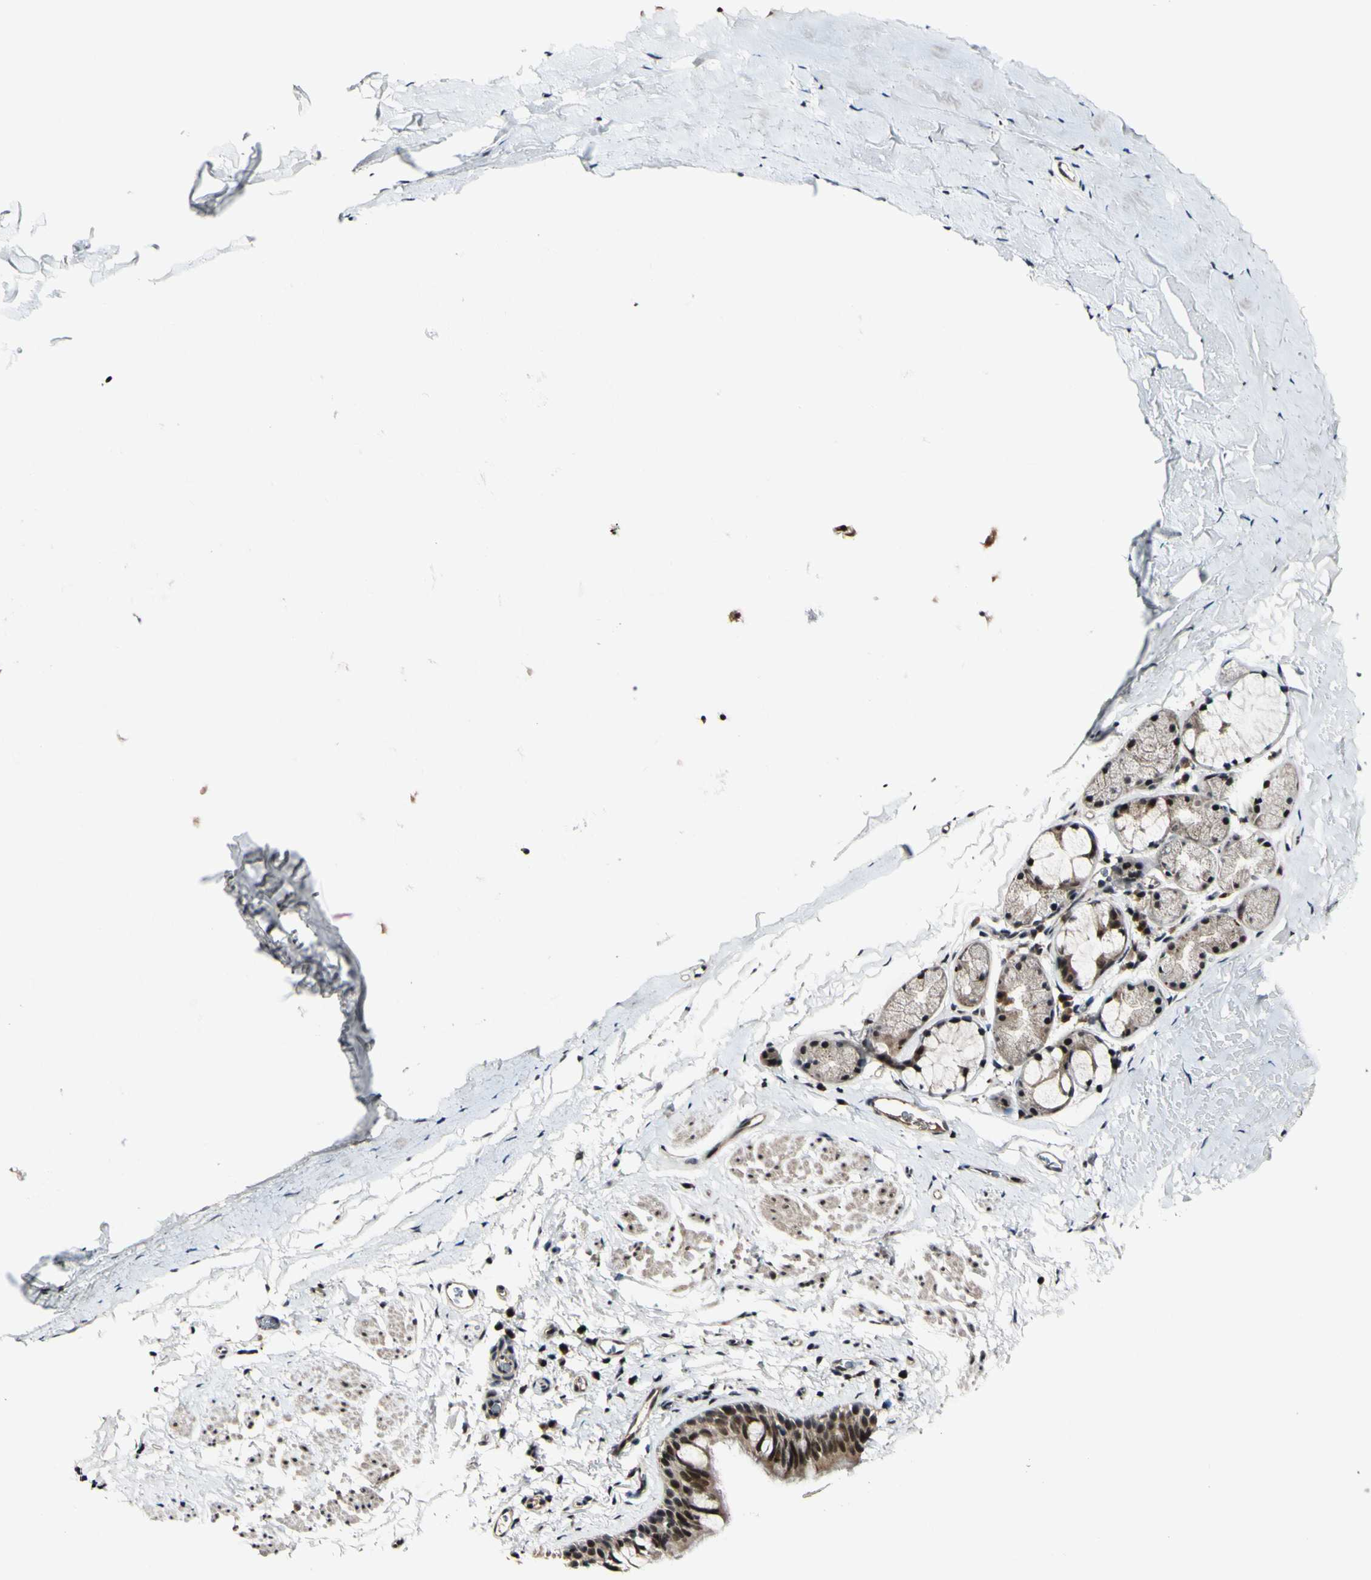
{"staining": {"intensity": "strong", "quantity": "25%-75%", "location": "nuclear"}, "tissue": "bronchus", "cell_type": "Respiratory epithelial cells", "image_type": "normal", "snomed": [{"axis": "morphology", "description": "Normal tissue, NOS"}, {"axis": "morphology", "description": "Malignant melanoma, Metastatic site"}, {"axis": "topography", "description": "Bronchus"}, {"axis": "topography", "description": "Lung"}], "caption": "DAB immunohistochemical staining of benign human bronchus demonstrates strong nuclear protein staining in about 25%-75% of respiratory epithelial cells.", "gene": "POLR2F", "patient": {"sex": "male", "age": 64}}